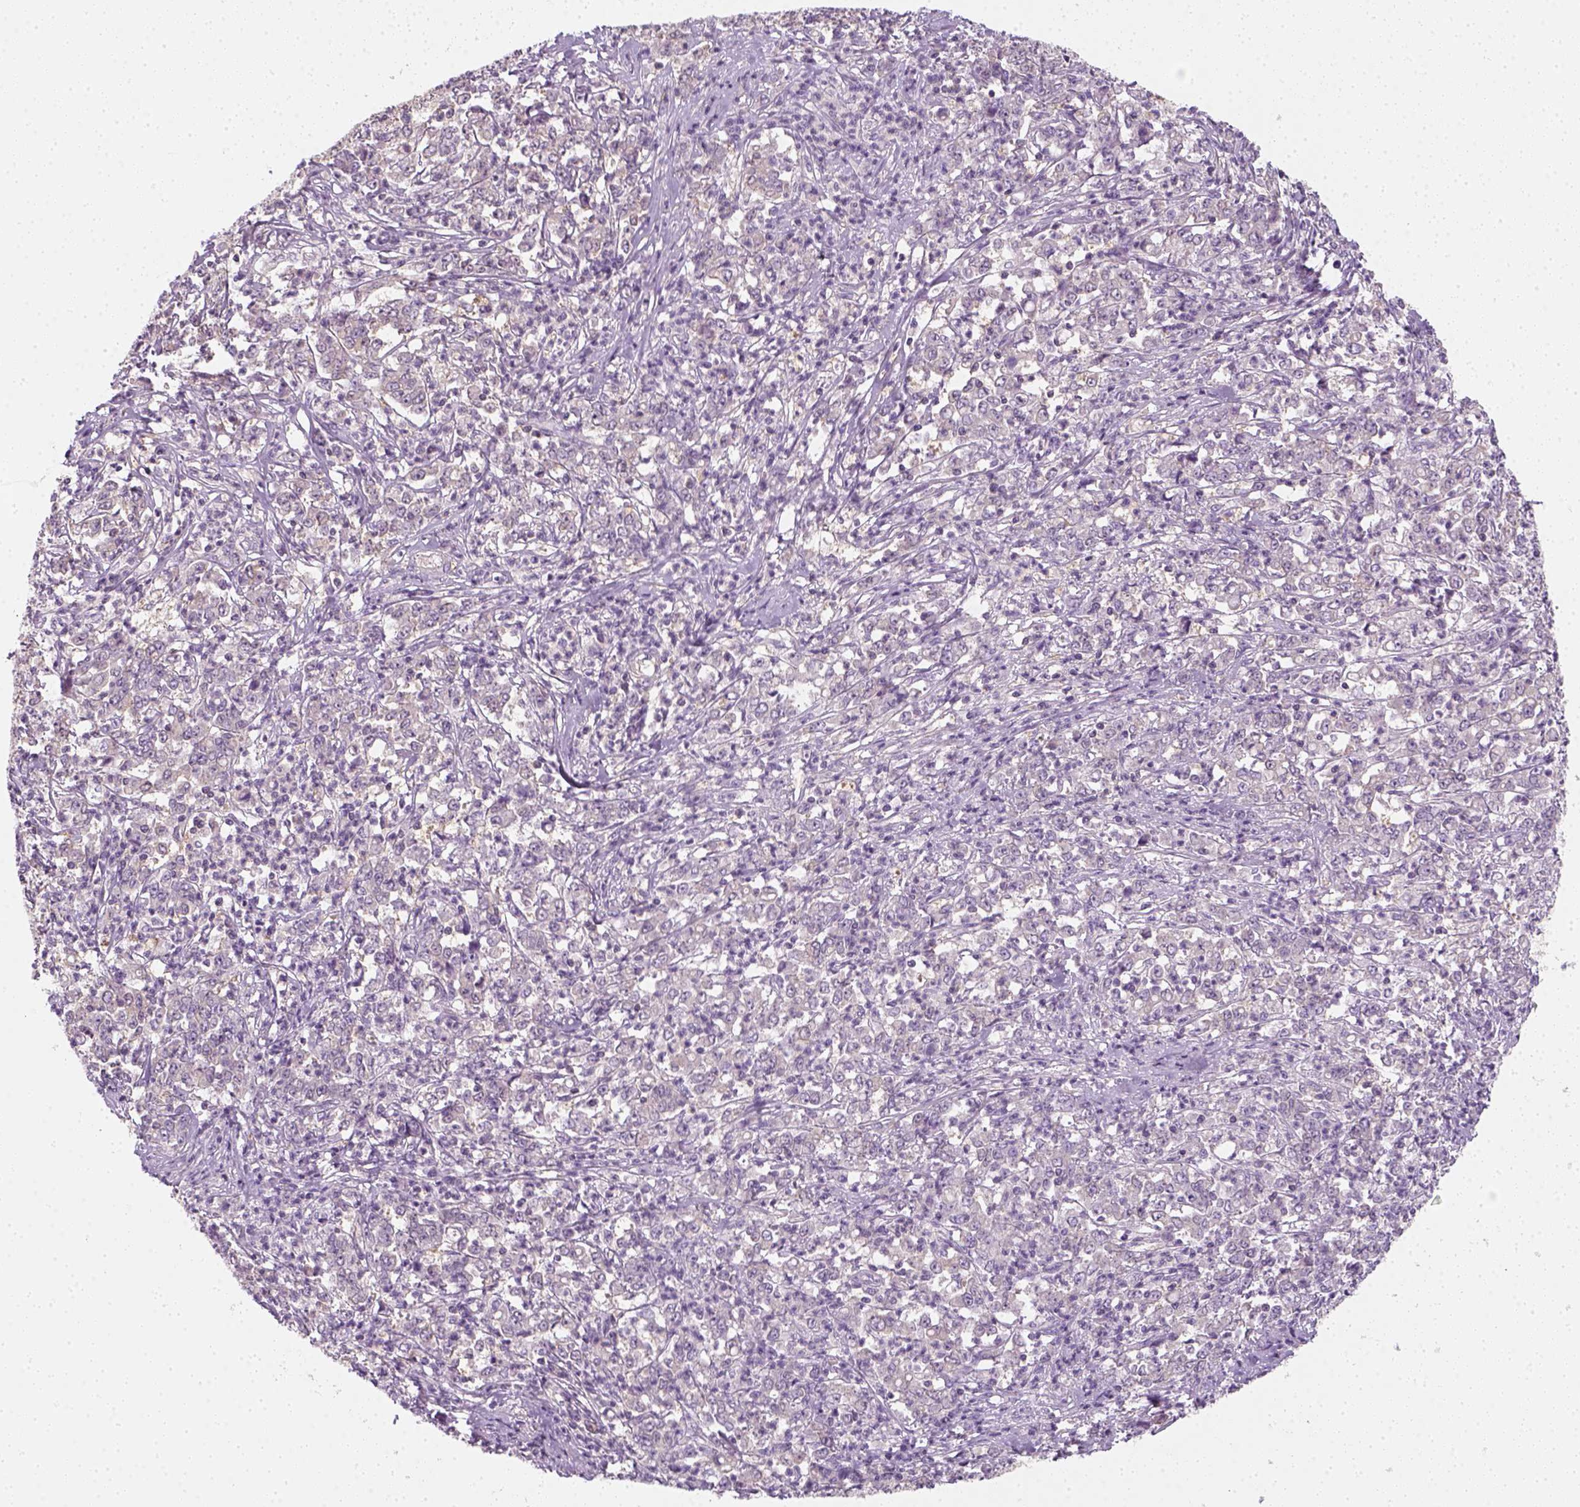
{"staining": {"intensity": "negative", "quantity": "none", "location": "none"}, "tissue": "stomach cancer", "cell_type": "Tumor cells", "image_type": "cancer", "snomed": [{"axis": "morphology", "description": "Adenocarcinoma, NOS"}, {"axis": "topography", "description": "Stomach, lower"}], "caption": "Human stomach cancer (adenocarcinoma) stained for a protein using immunohistochemistry (IHC) reveals no staining in tumor cells.", "gene": "EPHB1", "patient": {"sex": "female", "age": 71}}